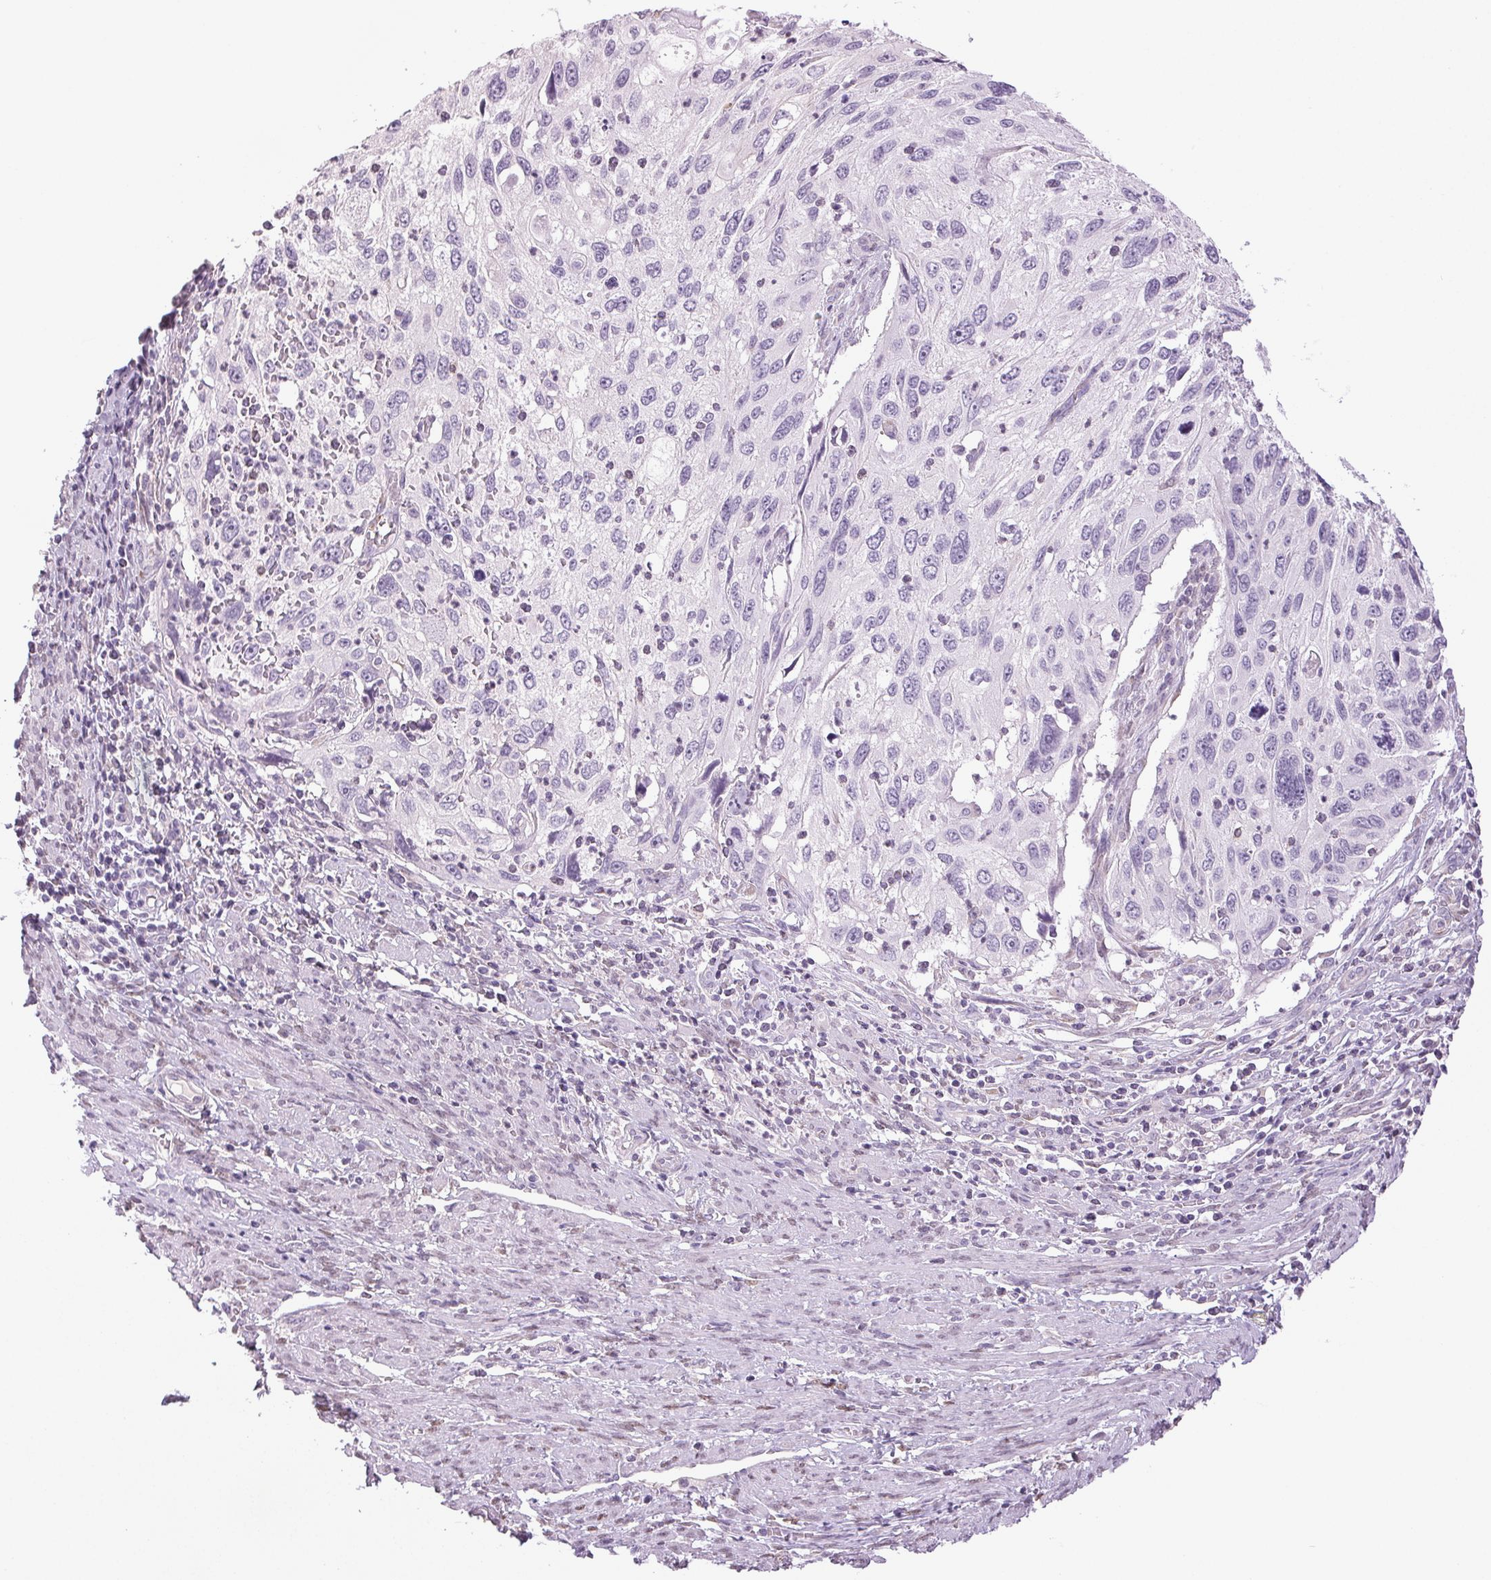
{"staining": {"intensity": "negative", "quantity": "none", "location": "none"}, "tissue": "cervical cancer", "cell_type": "Tumor cells", "image_type": "cancer", "snomed": [{"axis": "morphology", "description": "Squamous cell carcinoma, NOS"}, {"axis": "topography", "description": "Cervix"}], "caption": "DAB immunohistochemical staining of cervical squamous cell carcinoma shows no significant expression in tumor cells. (DAB (3,3'-diaminobenzidine) immunohistochemistry with hematoxylin counter stain).", "gene": "DNAJC6", "patient": {"sex": "female", "age": 70}}